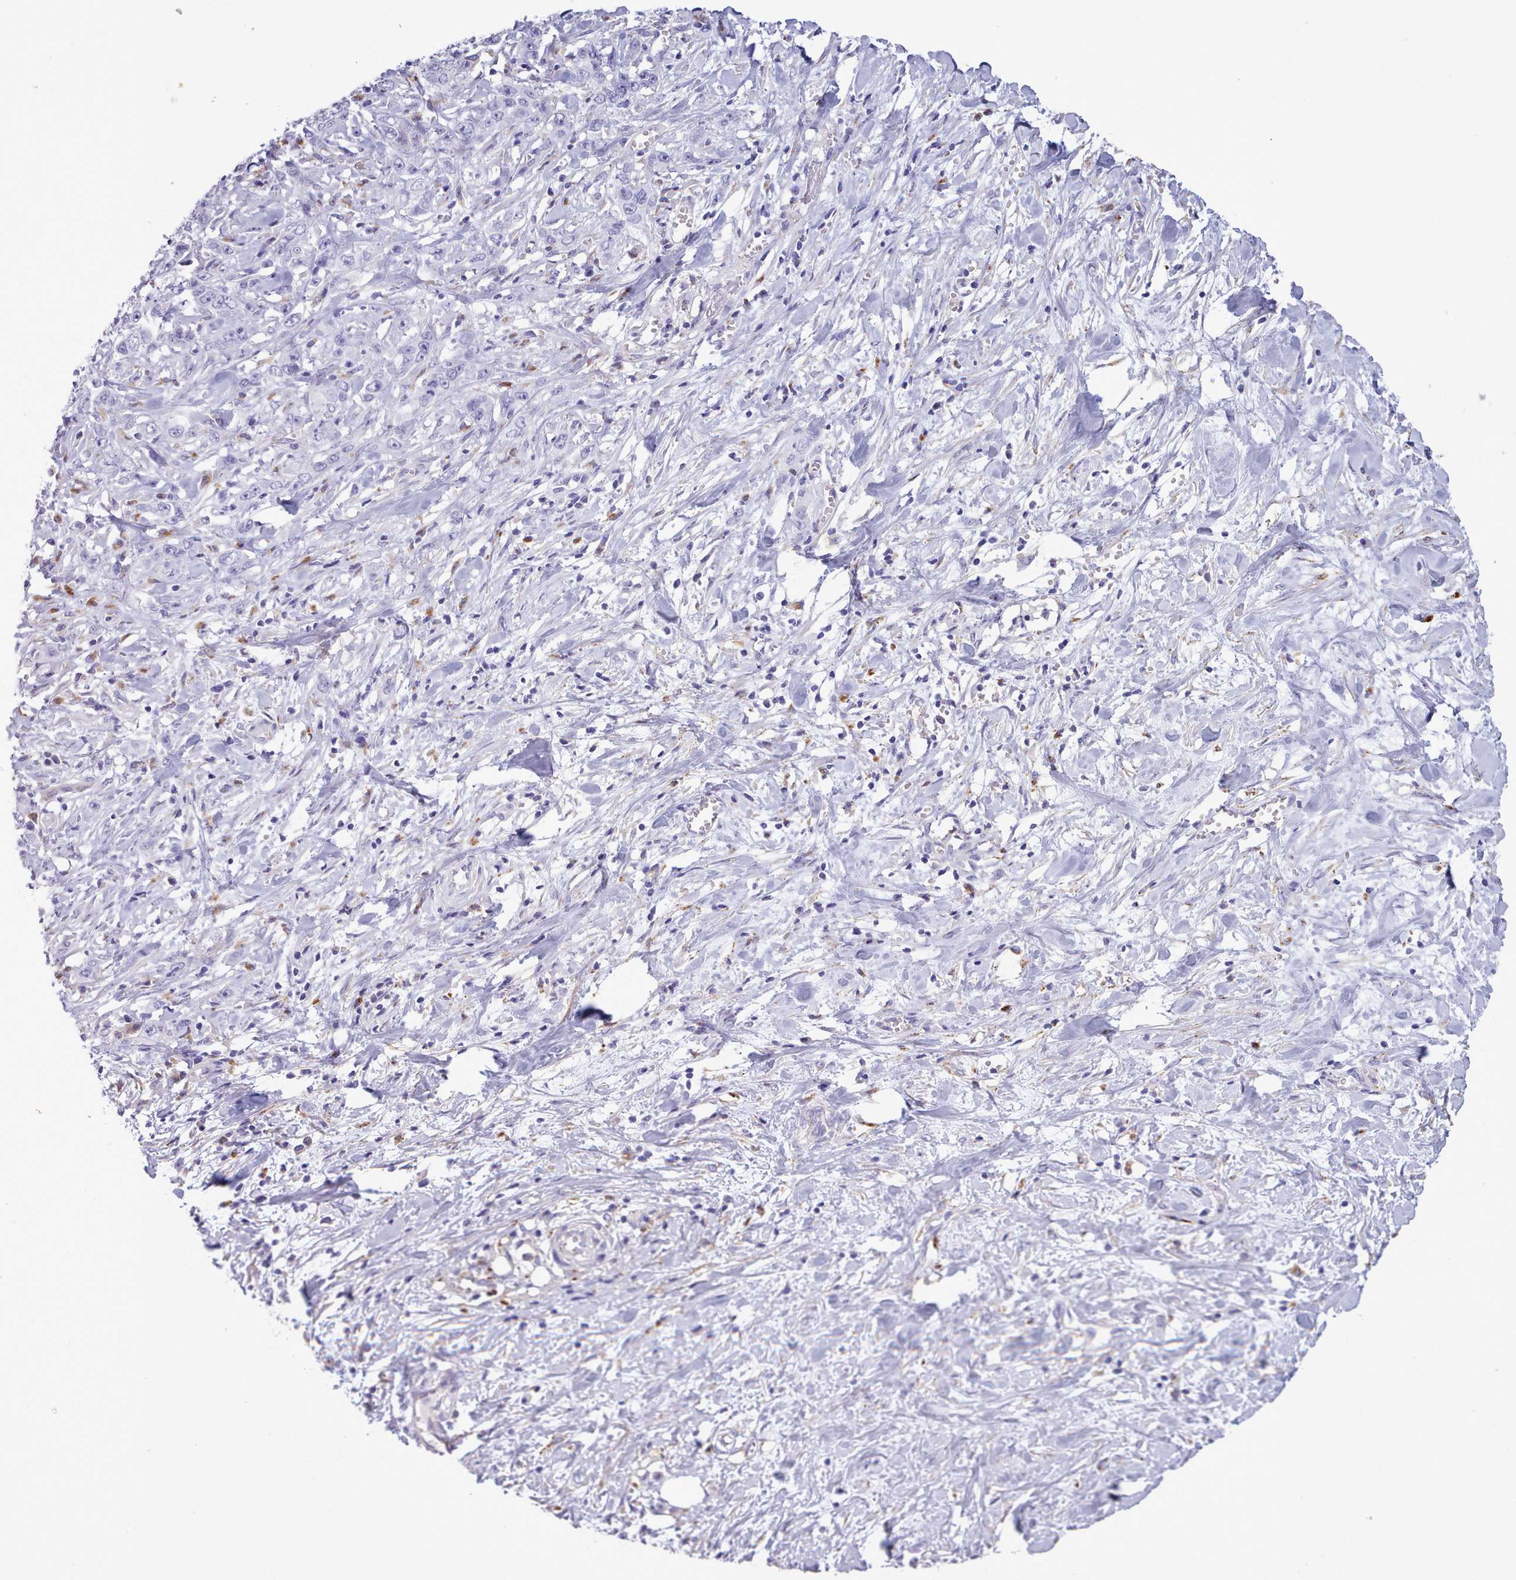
{"staining": {"intensity": "negative", "quantity": "none", "location": "none"}, "tissue": "stomach cancer", "cell_type": "Tumor cells", "image_type": "cancer", "snomed": [{"axis": "morphology", "description": "Adenocarcinoma, NOS"}, {"axis": "topography", "description": "Stomach, upper"}], "caption": "A photomicrograph of human adenocarcinoma (stomach) is negative for staining in tumor cells. Nuclei are stained in blue.", "gene": "GAA", "patient": {"sex": "male", "age": 62}}